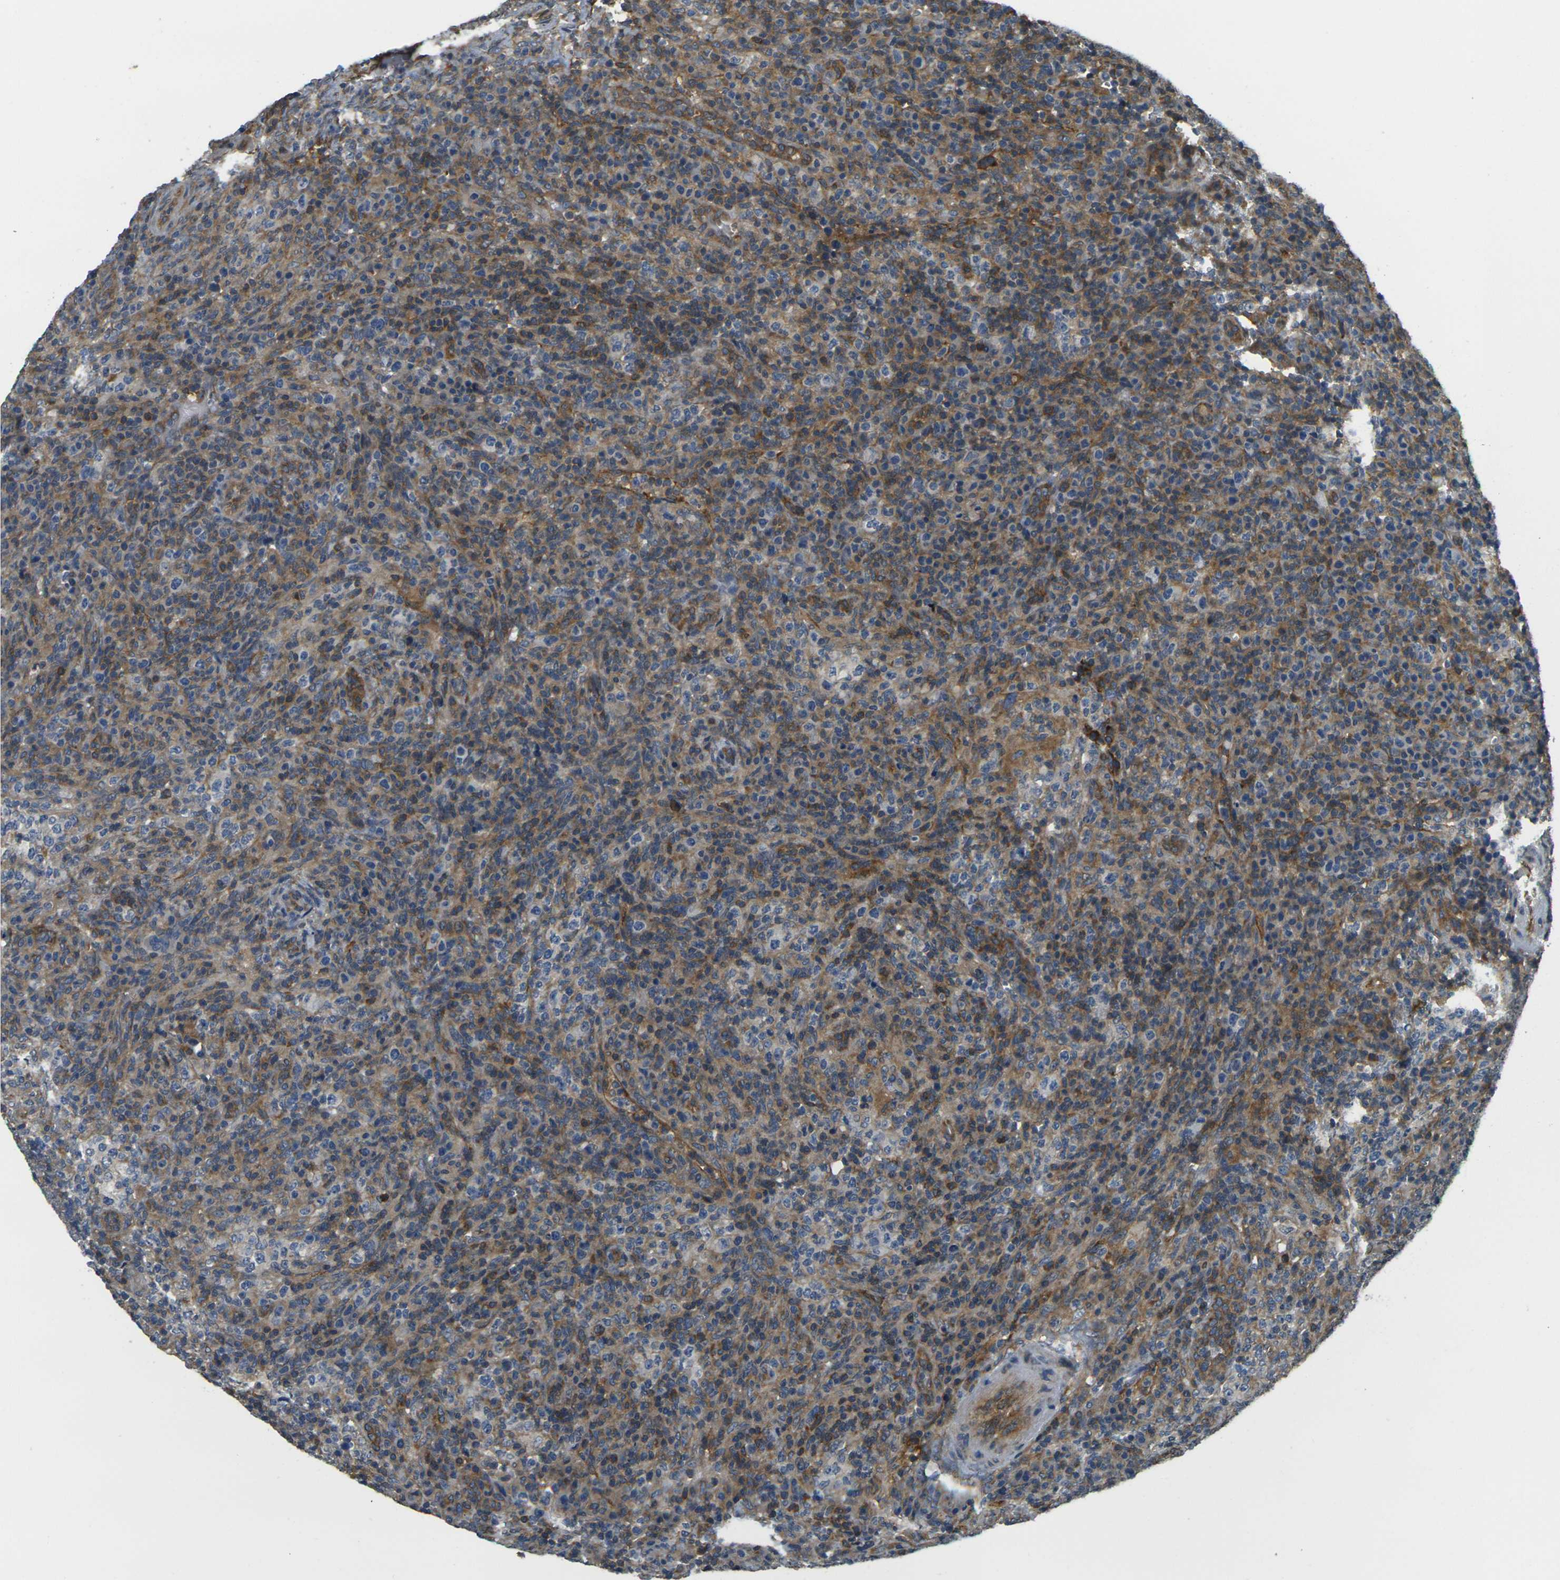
{"staining": {"intensity": "moderate", "quantity": "<25%", "location": "cytoplasmic/membranous"}, "tissue": "lymphoma", "cell_type": "Tumor cells", "image_type": "cancer", "snomed": [{"axis": "morphology", "description": "Malignant lymphoma, non-Hodgkin's type, High grade"}, {"axis": "topography", "description": "Lymph node"}], "caption": "Protein expression analysis of malignant lymphoma, non-Hodgkin's type (high-grade) shows moderate cytoplasmic/membranous expression in approximately <25% of tumor cells.", "gene": "CAST", "patient": {"sex": "female", "age": 76}}